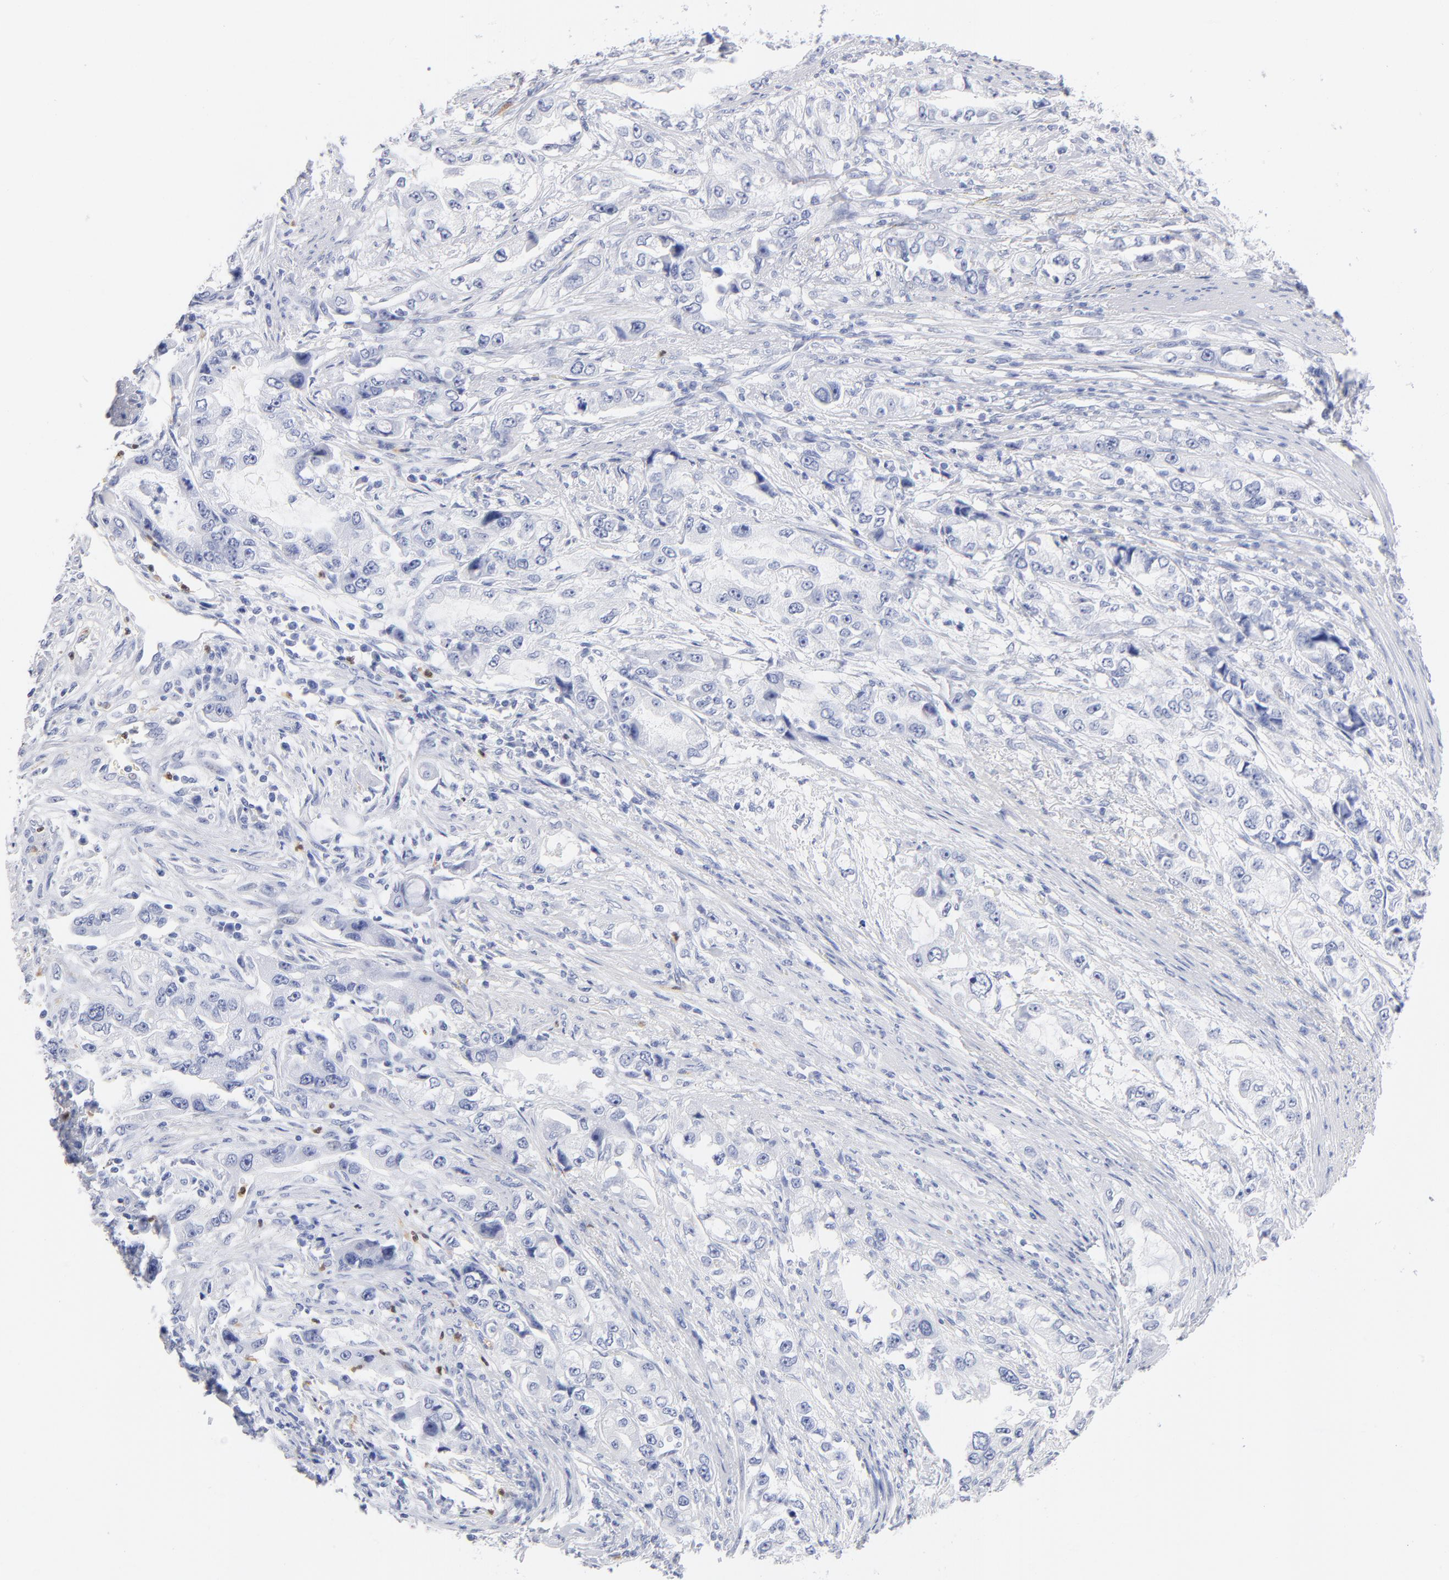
{"staining": {"intensity": "negative", "quantity": "none", "location": "none"}, "tissue": "stomach cancer", "cell_type": "Tumor cells", "image_type": "cancer", "snomed": [{"axis": "morphology", "description": "Adenocarcinoma, NOS"}, {"axis": "topography", "description": "Stomach, lower"}], "caption": "DAB (3,3'-diaminobenzidine) immunohistochemical staining of human stomach cancer (adenocarcinoma) reveals no significant positivity in tumor cells. (DAB immunohistochemistry (IHC) visualized using brightfield microscopy, high magnification).", "gene": "ARG1", "patient": {"sex": "female", "age": 93}}